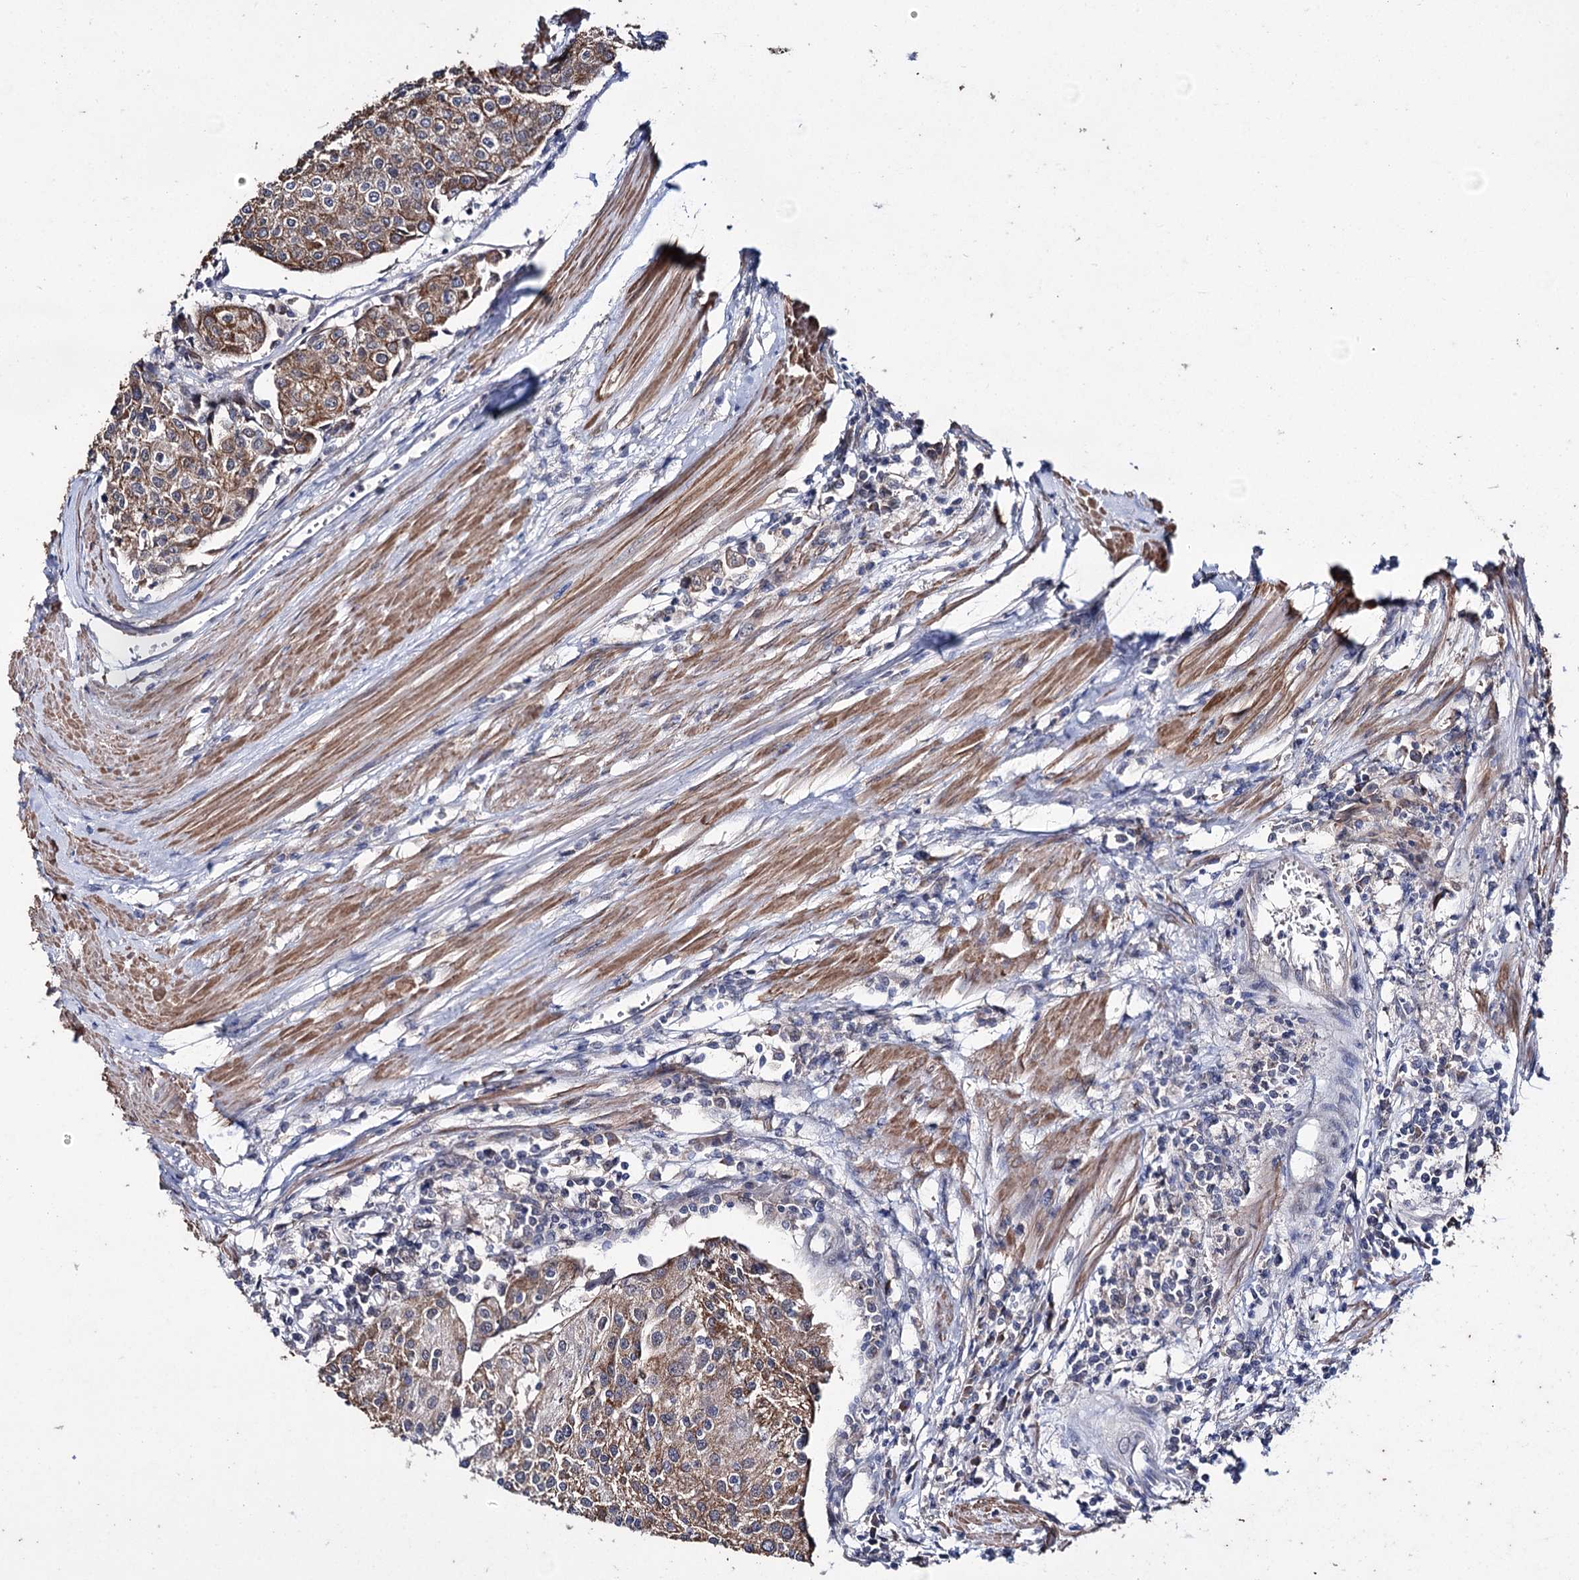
{"staining": {"intensity": "moderate", "quantity": ">75%", "location": "cytoplasmic/membranous"}, "tissue": "urothelial cancer", "cell_type": "Tumor cells", "image_type": "cancer", "snomed": [{"axis": "morphology", "description": "Urothelial carcinoma, High grade"}, {"axis": "topography", "description": "Urinary bladder"}], "caption": "Immunohistochemistry (DAB (3,3'-diaminobenzidine)) staining of high-grade urothelial carcinoma shows moderate cytoplasmic/membranous protein positivity in about >75% of tumor cells.", "gene": "CLPB", "patient": {"sex": "female", "age": 85}}